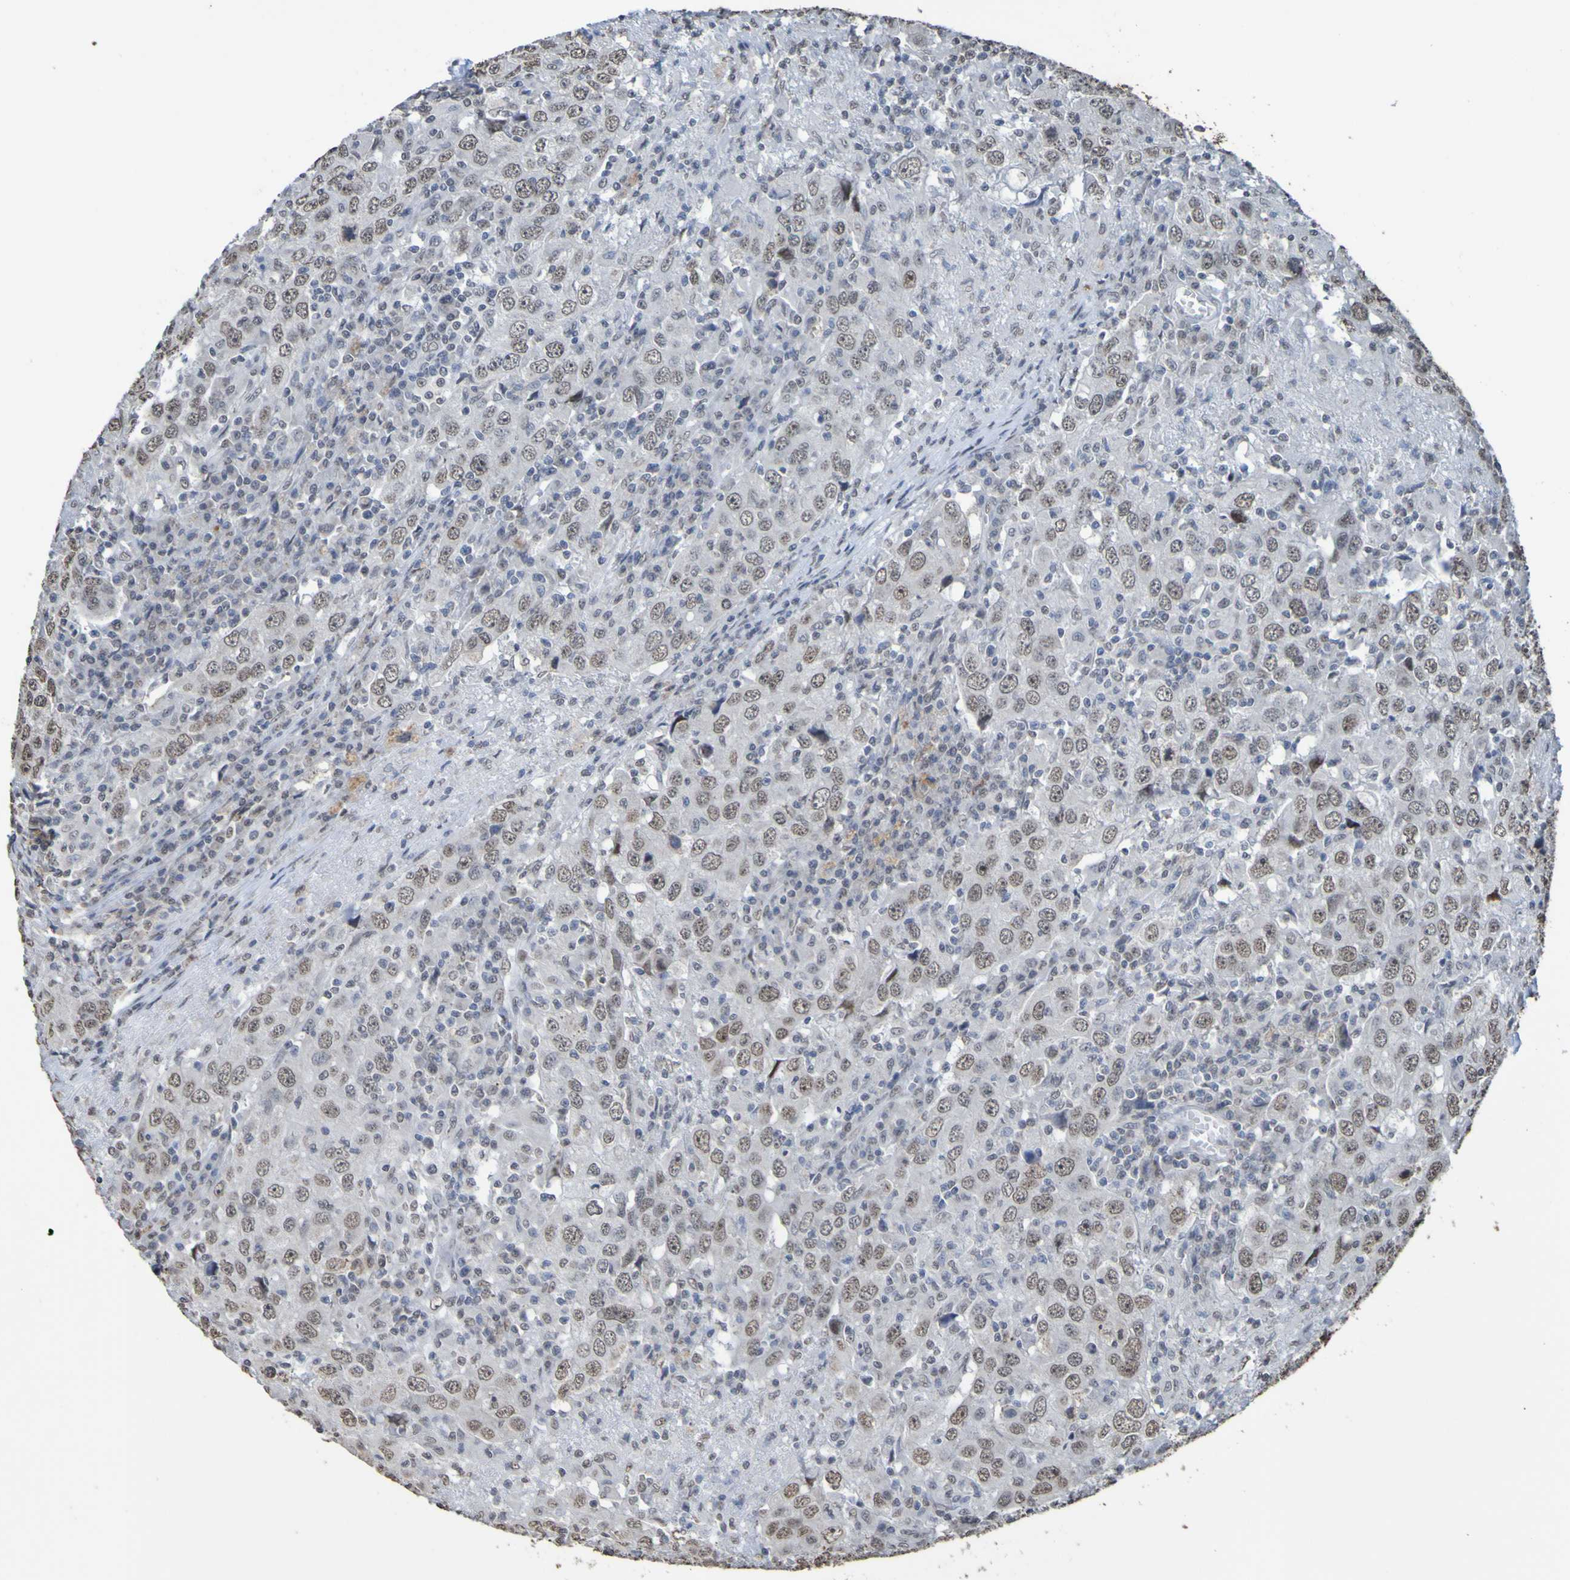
{"staining": {"intensity": "weak", "quantity": ">75%", "location": "nuclear"}, "tissue": "head and neck cancer", "cell_type": "Tumor cells", "image_type": "cancer", "snomed": [{"axis": "morphology", "description": "Adenocarcinoma, NOS"}, {"axis": "topography", "description": "Salivary gland"}, {"axis": "topography", "description": "Head-Neck"}], "caption": "Approximately >75% of tumor cells in adenocarcinoma (head and neck) reveal weak nuclear protein positivity as visualized by brown immunohistochemical staining.", "gene": "ALKBH2", "patient": {"sex": "female", "age": 65}}